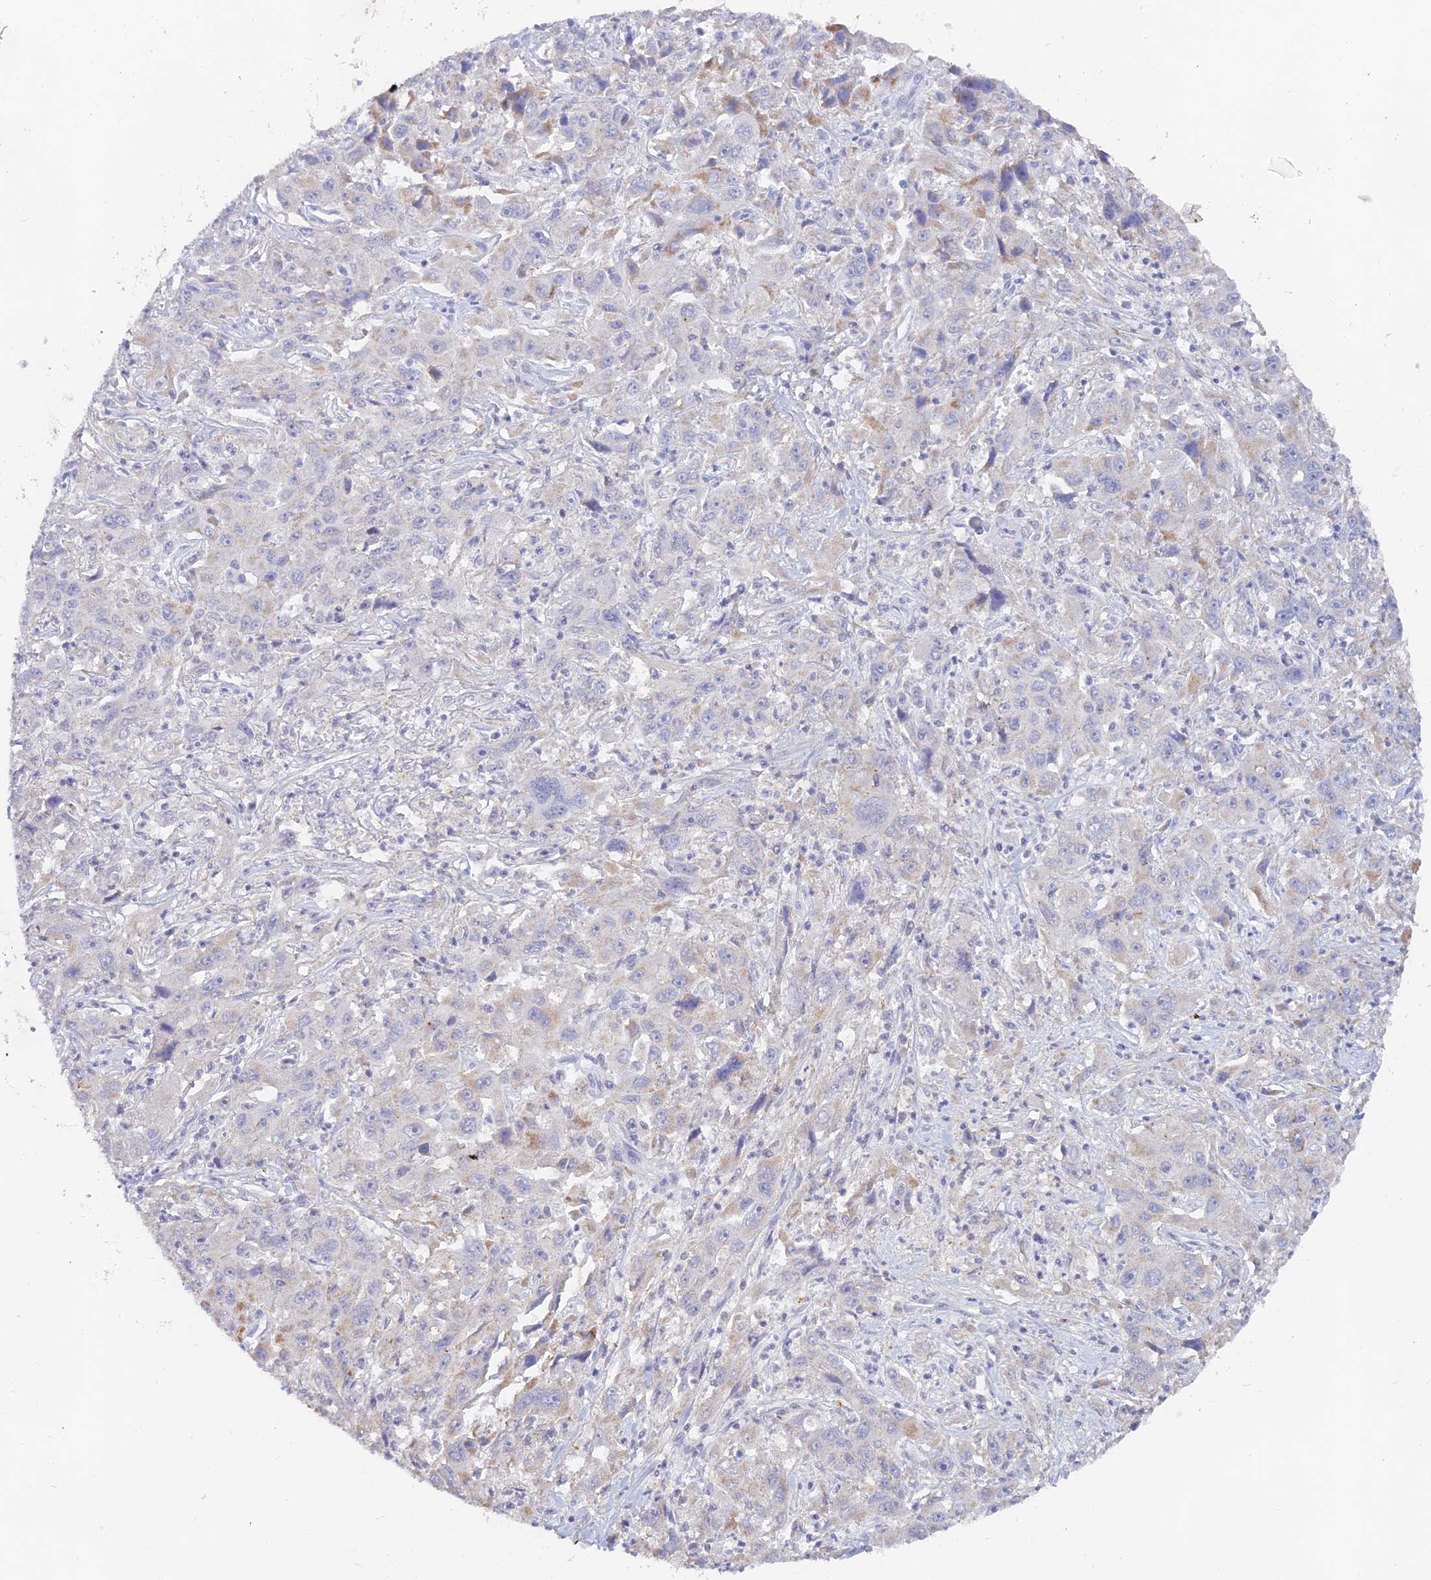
{"staining": {"intensity": "weak", "quantity": "<25%", "location": "cytoplasmic/membranous"}, "tissue": "liver cancer", "cell_type": "Tumor cells", "image_type": "cancer", "snomed": [{"axis": "morphology", "description": "Carcinoma, Hepatocellular, NOS"}, {"axis": "topography", "description": "Liver"}], "caption": "Tumor cells are negative for protein expression in human hepatocellular carcinoma (liver).", "gene": "LRIF1", "patient": {"sex": "male", "age": 63}}